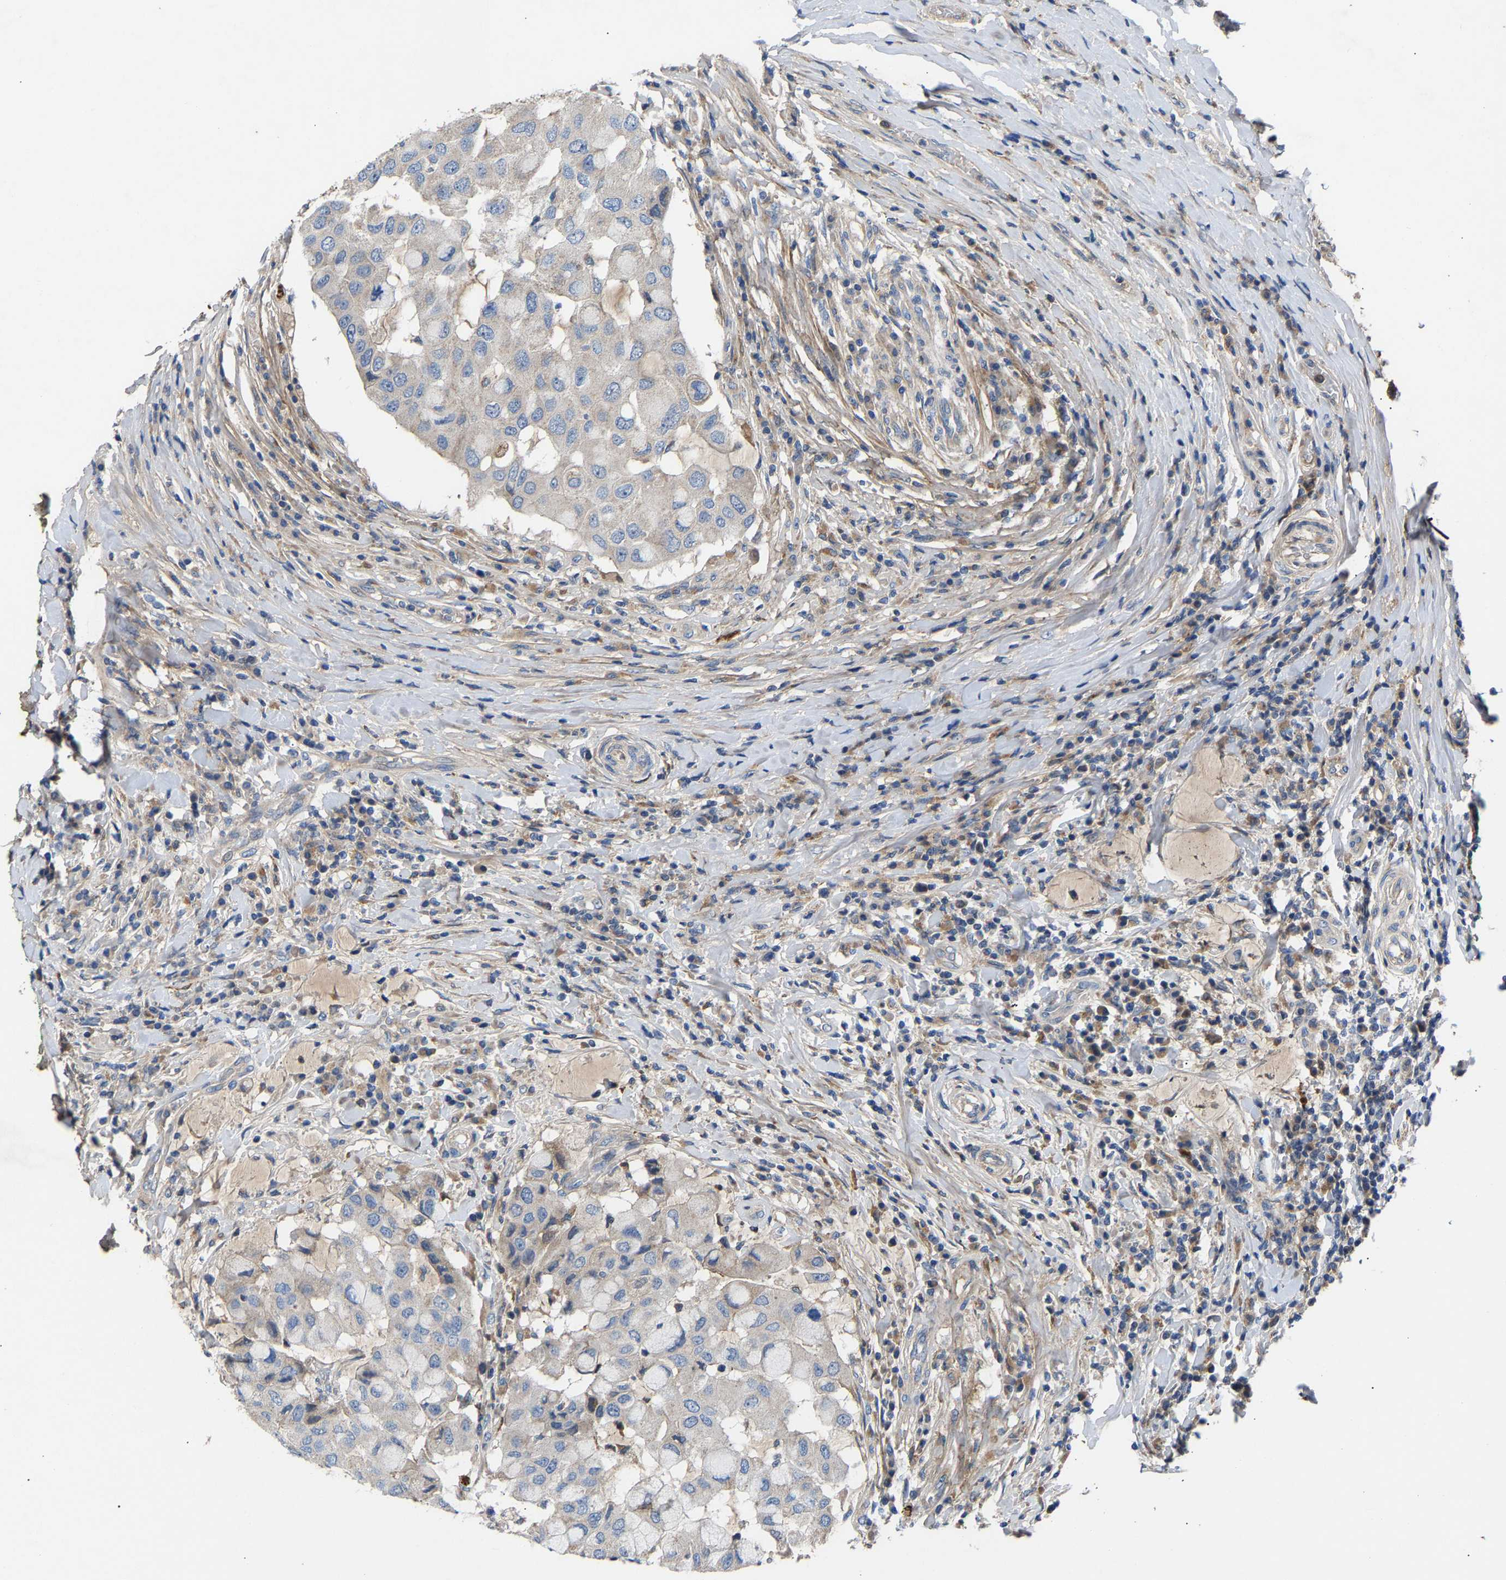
{"staining": {"intensity": "negative", "quantity": "none", "location": "none"}, "tissue": "breast cancer", "cell_type": "Tumor cells", "image_type": "cancer", "snomed": [{"axis": "morphology", "description": "Duct carcinoma"}, {"axis": "topography", "description": "Breast"}], "caption": "IHC of breast cancer demonstrates no expression in tumor cells.", "gene": "CCDC171", "patient": {"sex": "female", "age": 27}}